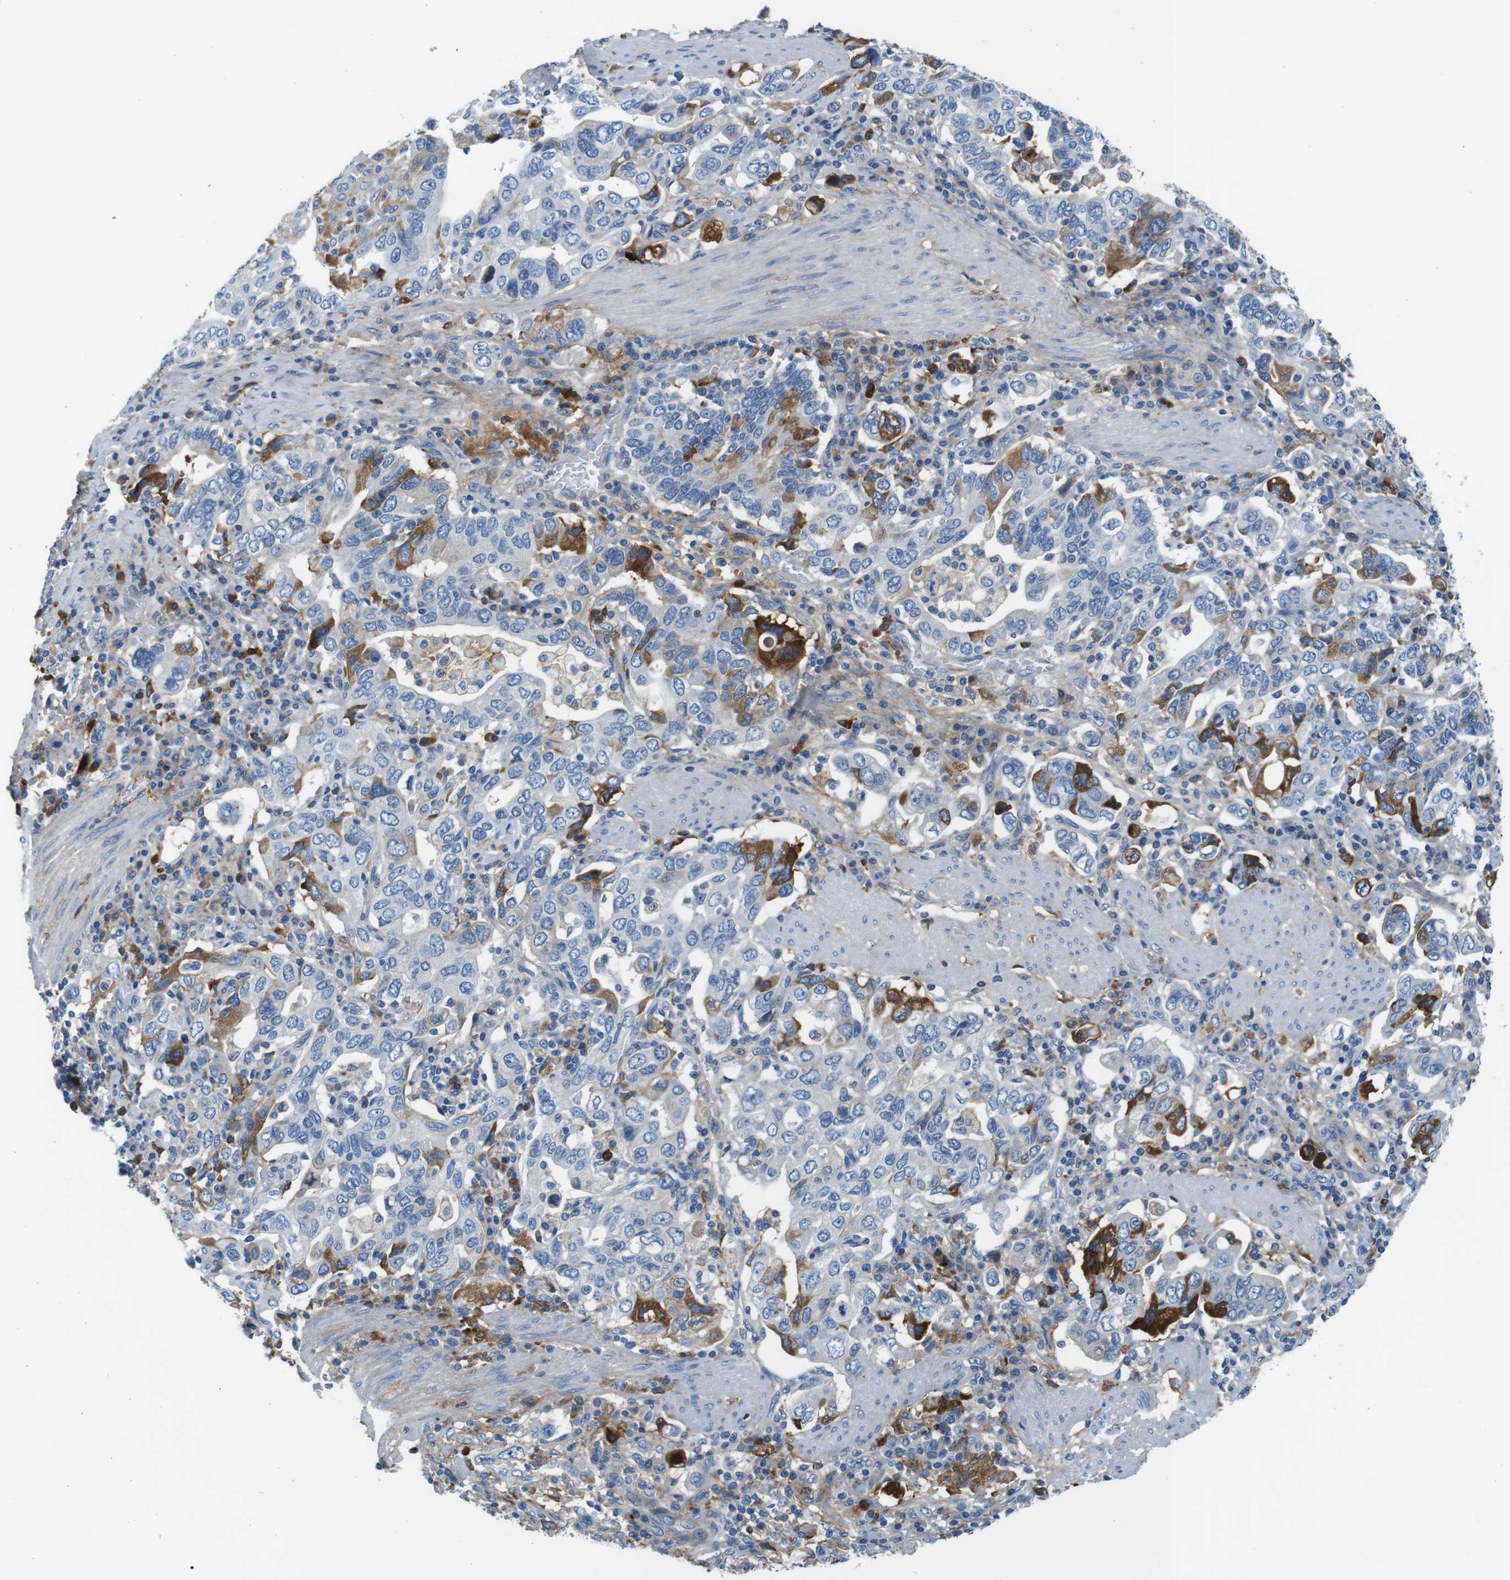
{"staining": {"intensity": "moderate", "quantity": "<25%", "location": "cytoplasmic/membranous"}, "tissue": "stomach cancer", "cell_type": "Tumor cells", "image_type": "cancer", "snomed": [{"axis": "morphology", "description": "Adenocarcinoma, NOS"}, {"axis": "topography", "description": "Stomach, upper"}], "caption": "Immunohistochemical staining of stomach cancer (adenocarcinoma) reveals moderate cytoplasmic/membranous protein positivity in approximately <25% of tumor cells.", "gene": "IGHD", "patient": {"sex": "male", "age": 62}}